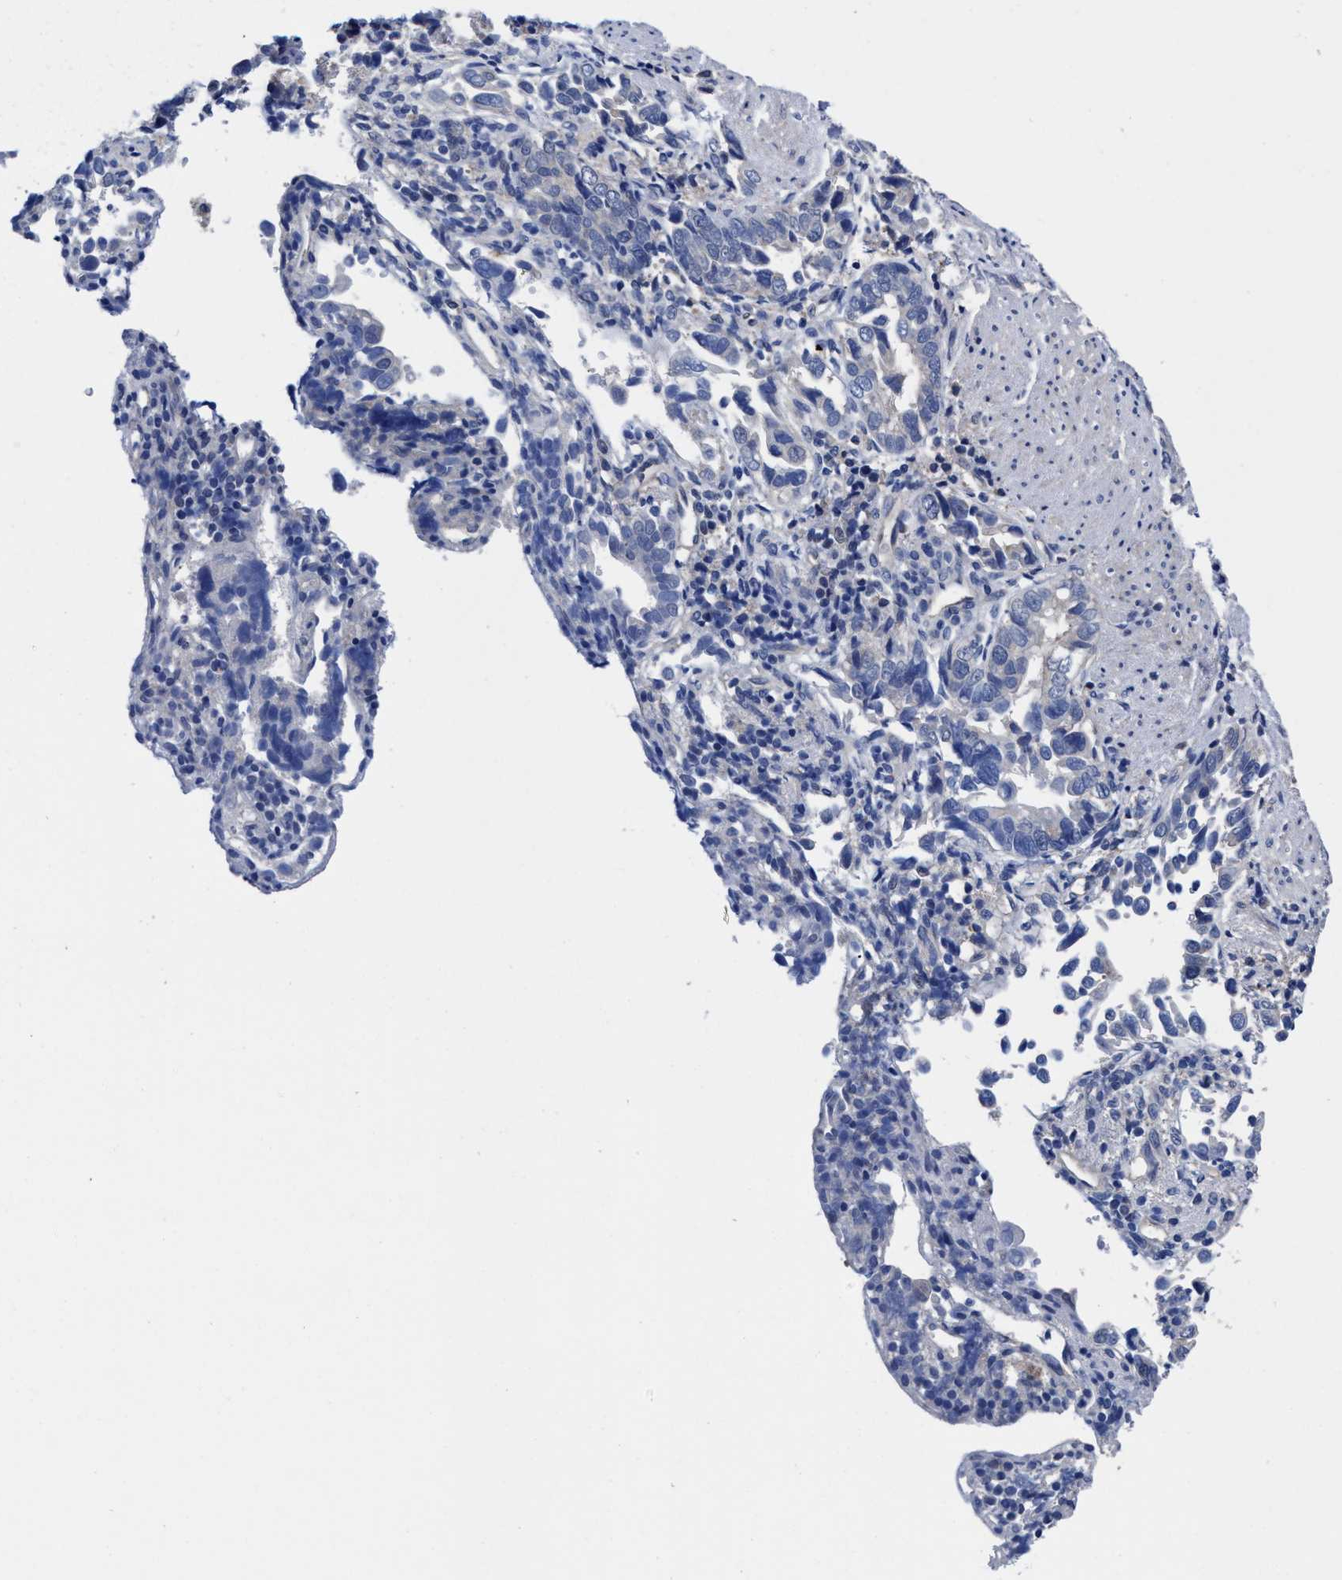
{"staining": {"intensity": "negative", "quantity": "none", "location": "none"}, "tissue": "liver cancer", "cell_type": "Tumor cells", "image_type": "cancer", "snomed": [{"axis": "morphology", "description": "Cholangiocarcinoma"}, {"axis": "topography", "description": "Liver"}], "caption": "IHC of human liver cholangiocarcinoma shows no staining in tumor cells.", "gene": "TXNDC17", "patient": {"sex": "female", "age": 79}}